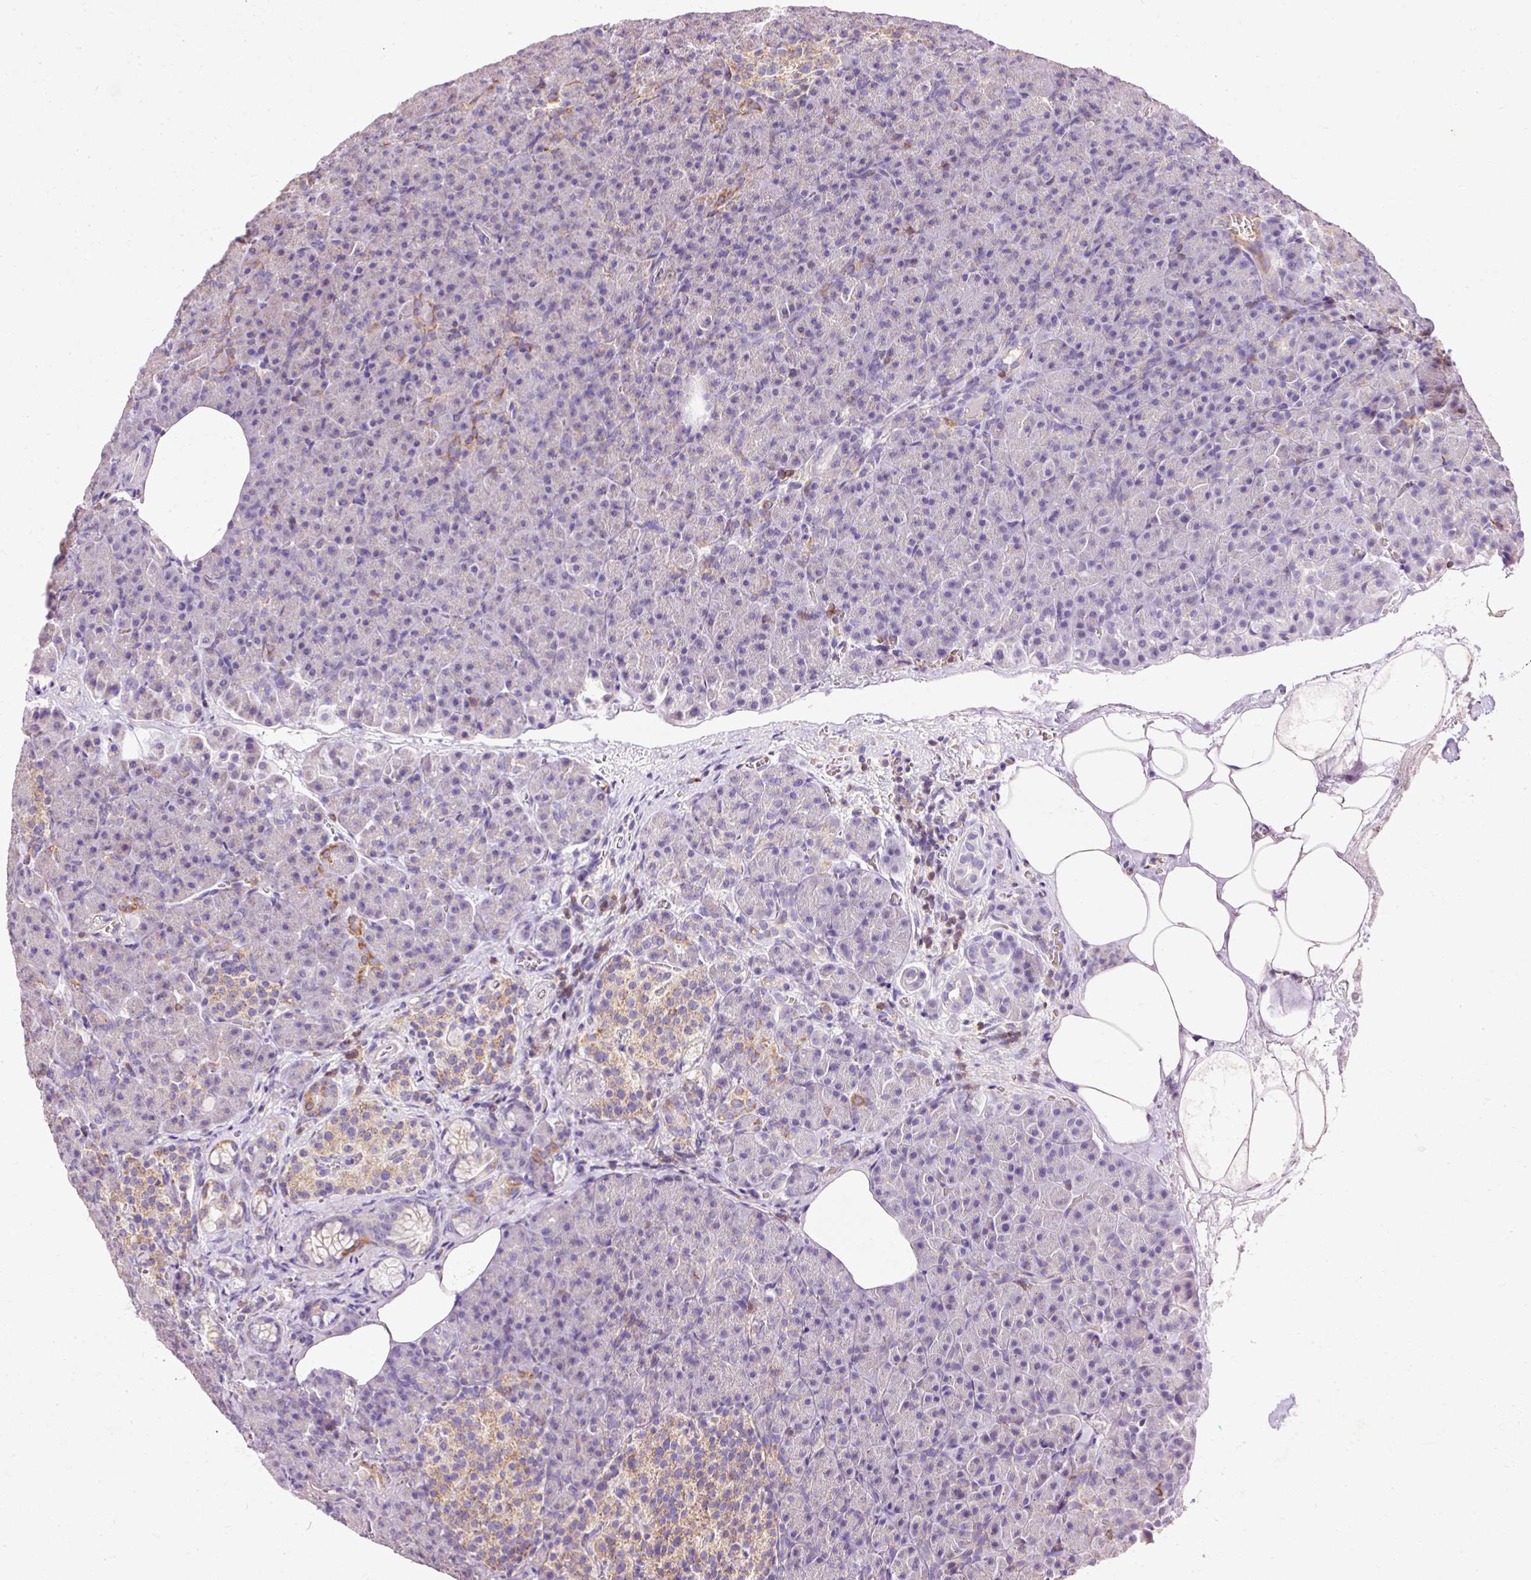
{"staining": {"intensity": "negative", "quantity": "none", "location": "none"}, "tissue": "pancreas", "cell_type": "Exocrine glandular cells", "image_type": "normal", "snomed": [{"axis": "morphology", "description": "Normal tissue, NOS"}, {"axis": "topography", "description": "Pancreas"}], "caption": "Exocrine glandular cells show no significant positivity in normal pancreas.", "gene": "IMMT", "patient": {"sex": "female", "age": 74}}